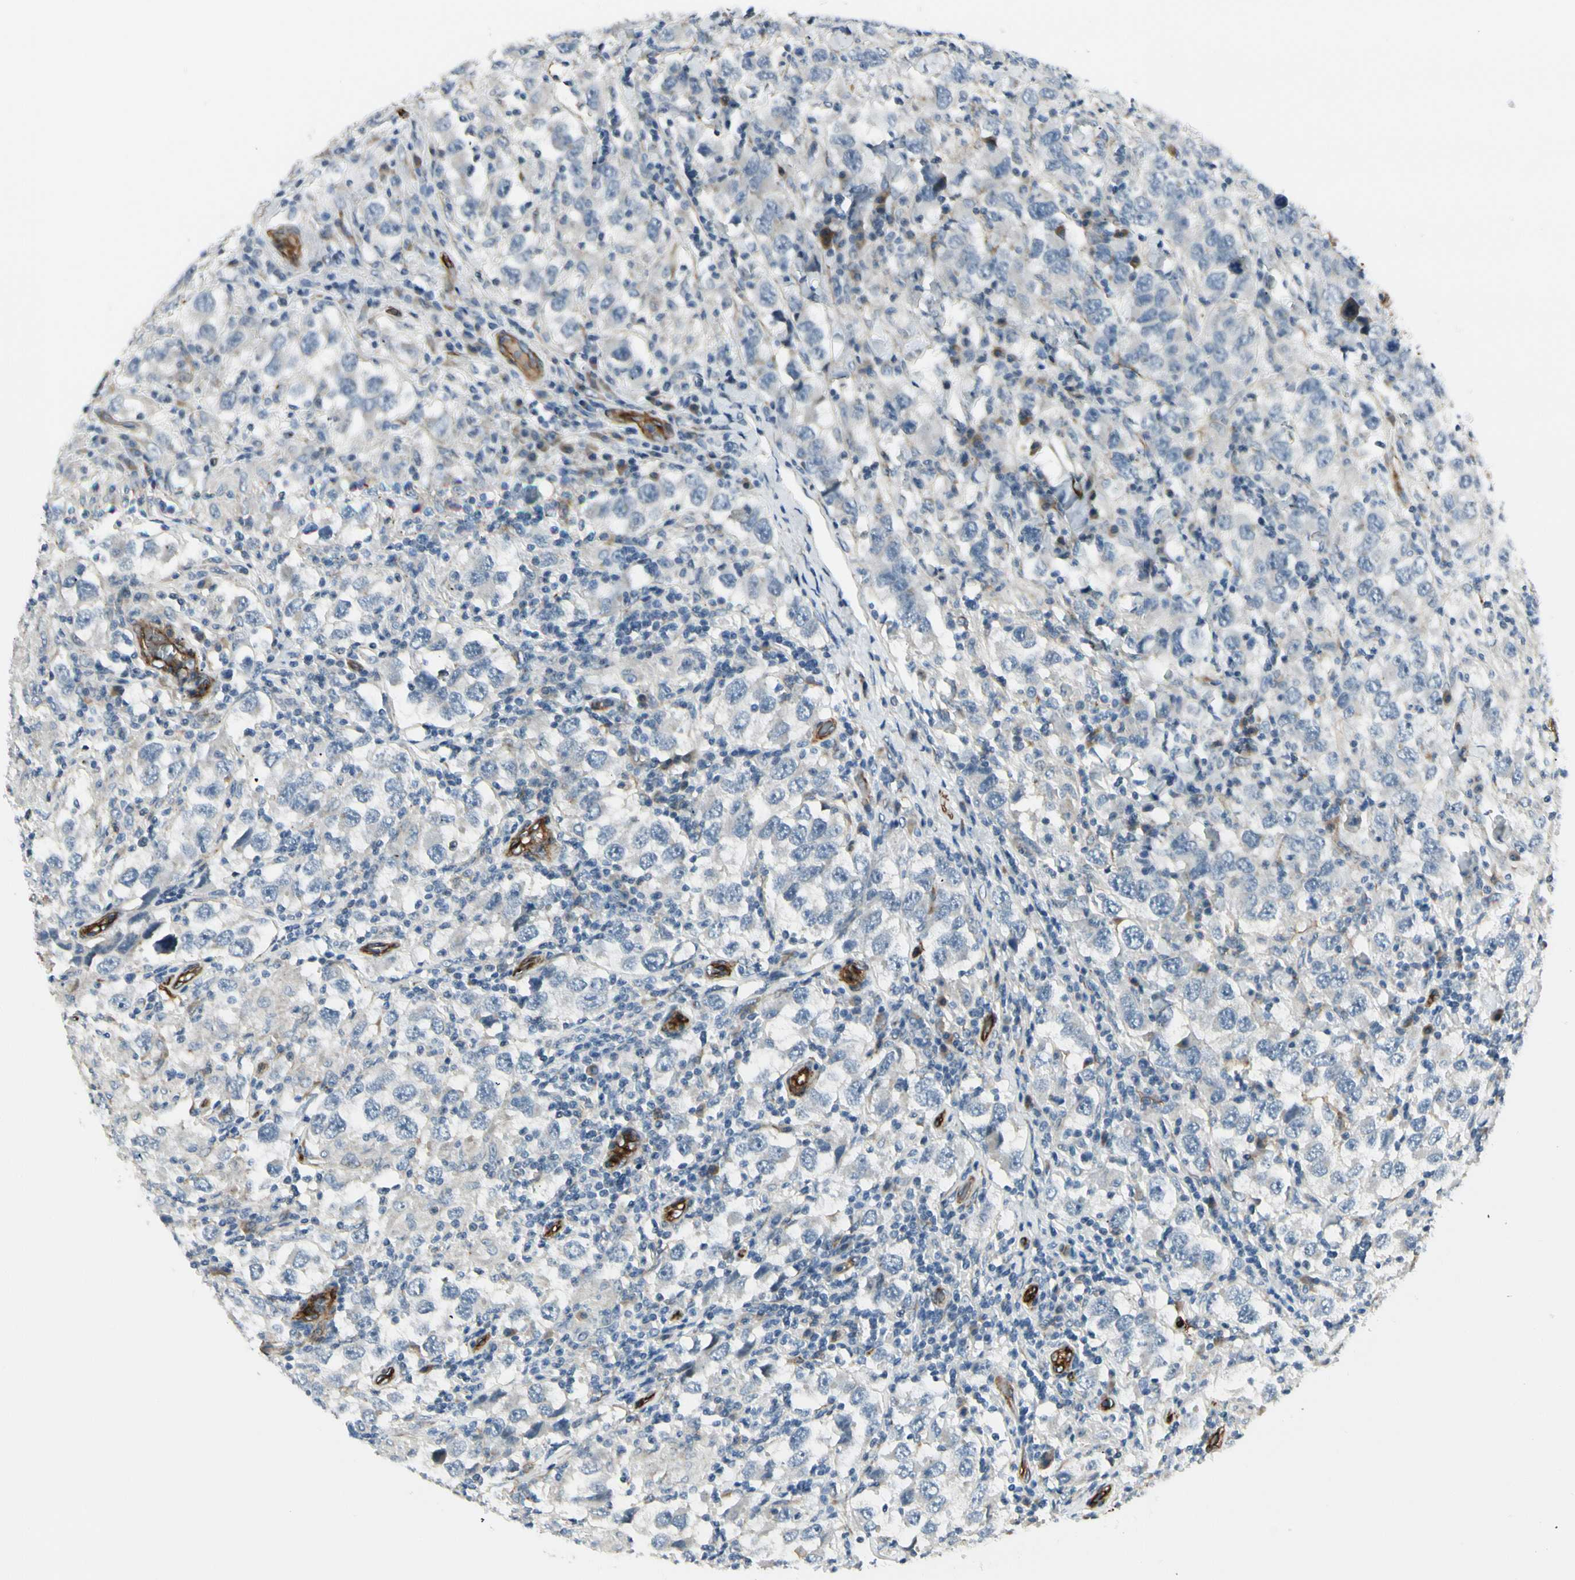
{"staining": {"intensity": "negative", "quantity": "none", "location": "none"}, "tissue": "testis cancer", "cell_type": "Tumor cells", "image_type": "cancer", "snomed": [{"axis": "morphology", "description": "Carcinoma, Embryonal, NOS"}, {"axis": "topography", "description": "Testis"}], "caption": "Histopathology image shows no significant protein expression in tumor cells of testis cancer.", "gene": "MCAM", "patient": {"sex": "male", "age": 21}}